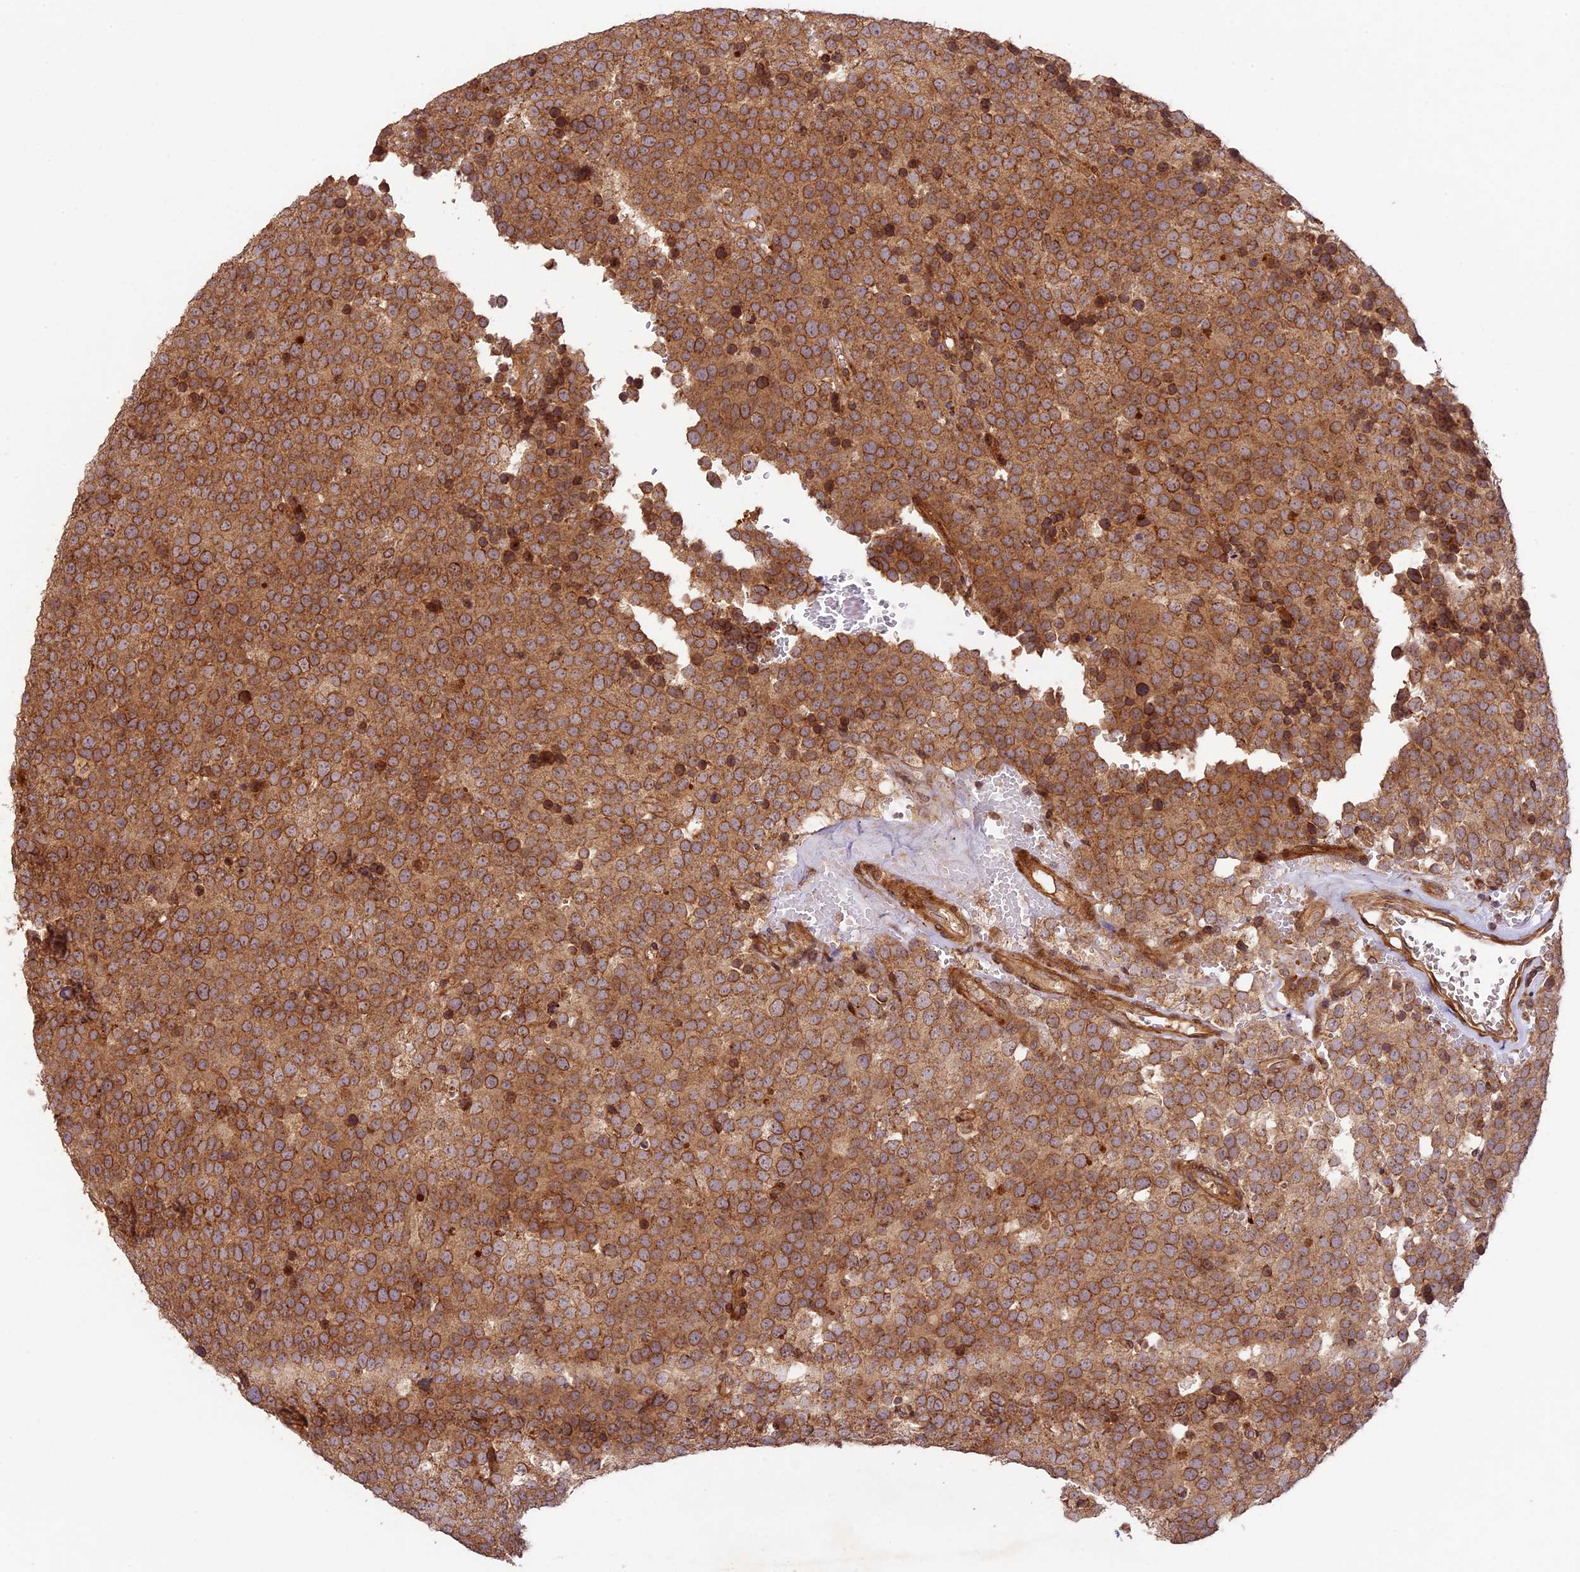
{"staining": {"intensity": "moderate", "quantity": ">75%", "location": "cytoplasmic/membranous"}, "tissue": "testis cancer", "cell_type": "Tumor cells", "image_type": "cancer", "snomed": [{"axis": "morphology", "description": "Seminoma, NOS"}, {"axis": "topography", "description": "Testis"}], "caption": "Immunohistochemistry micrograph of testis cancer (seminoma) stained for a protein (brown), which reveals medium levels of moderate cytoplasmic/membranous positivity in about >75% of tumor cells.", "gene": "DGKH", "patient": {"sex": "male", "age": 71}}